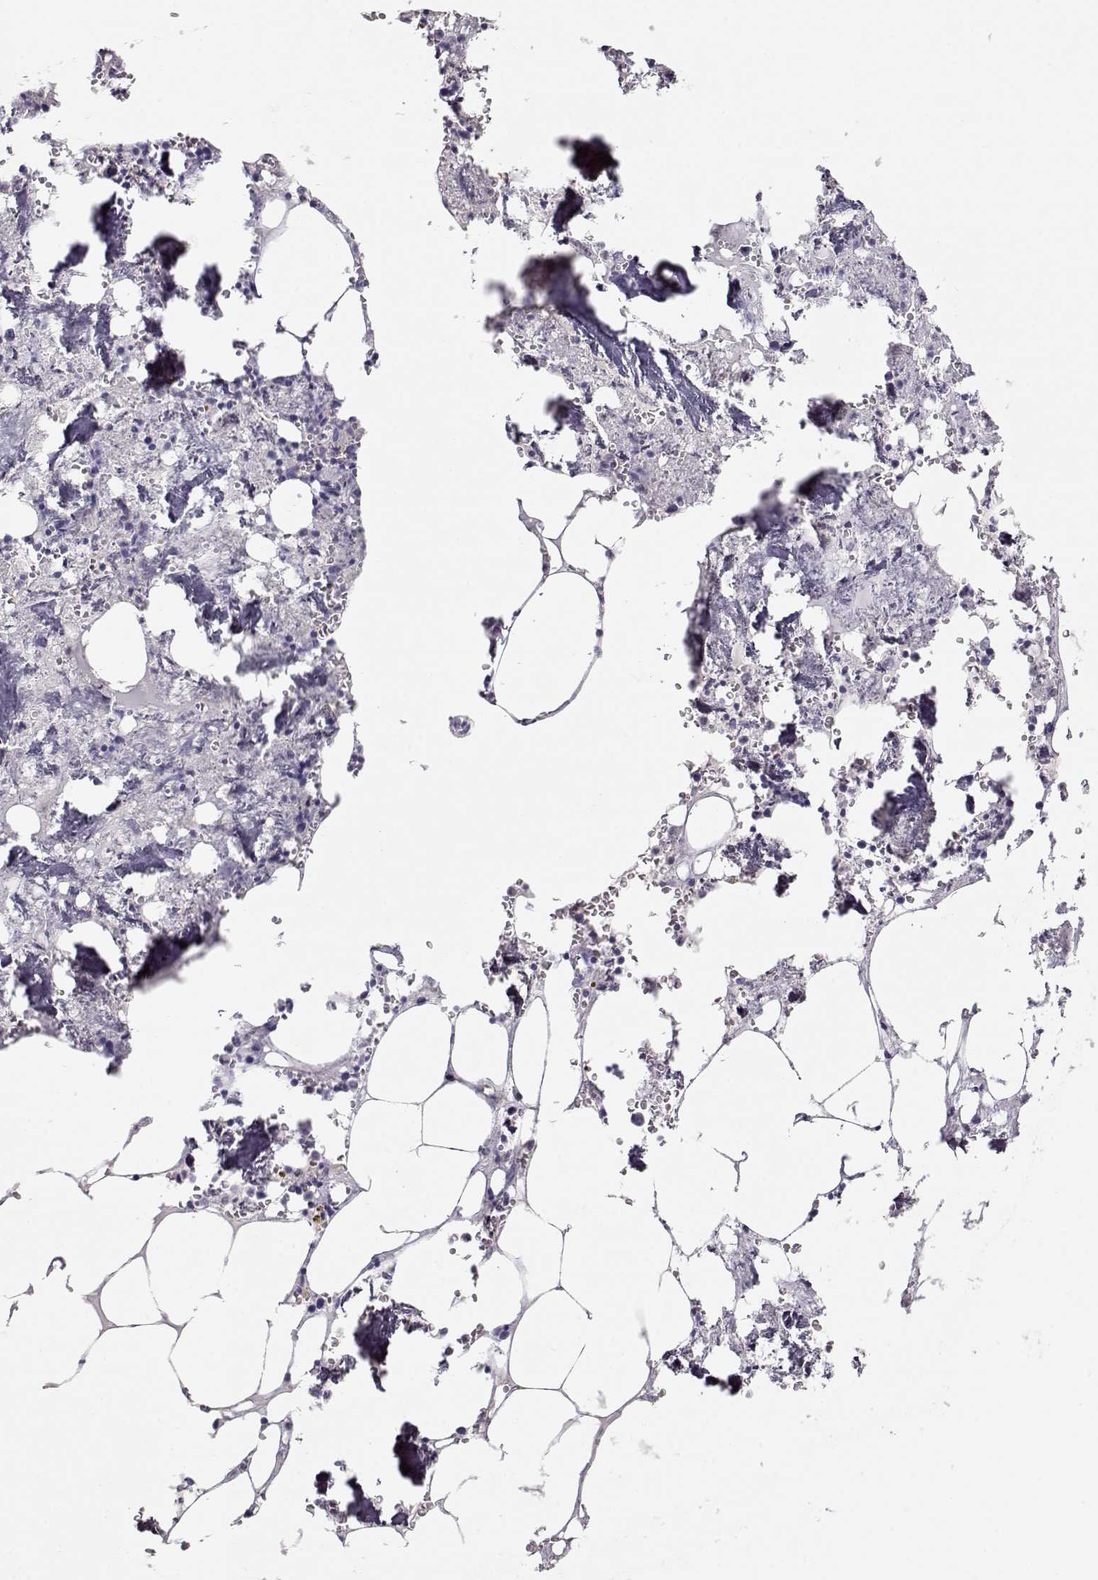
{"staining": {"intensity": "negative", "quantity": "none", "location": "none"}, "tissue": "bone marrow", "cell_type": "Hematopoietic cells", "image_type": "normal", "snomed": [{"axis": "morphology", "description": "Normal tissue, NOS"}, {"axis": "topography", "description": "Bone marrow"}], "caption": "The histopathology image exhibits no staining of hematopoietic cells in benign bone marrow. The staining was performed using DAB (3,3'-diaminobenzidine) to visualize the protein expression in brown, while the nuclei were stained in blue with hematoxylin (Magnification: 20x).", "gene": "FAM166A", "patient": {"sex": "male", "age": 54}}